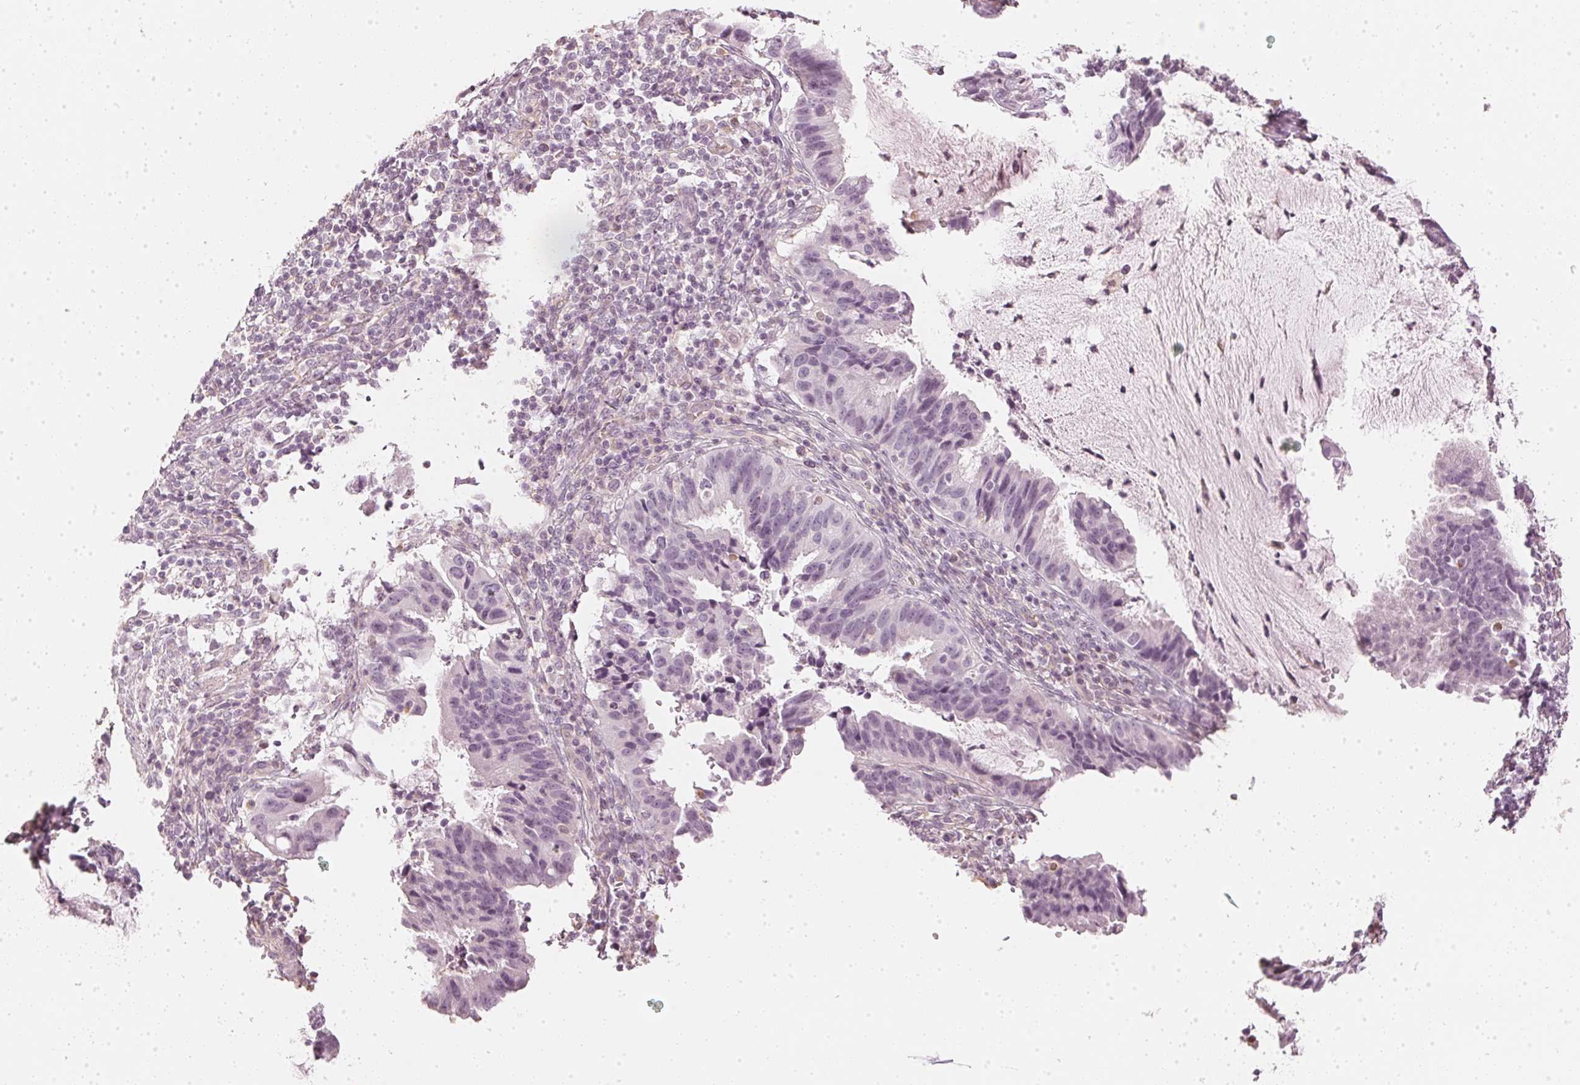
{"staining": {"intensity": "negative", "quantity": "none", "location": "none"}, "tissue": "cervical cancer", "cell_type": "Tumor cells", "image_type": "cancer", "snomed": [{"axis": "morphology", "description": "Adenocarcinoma, NOS"}, {"axis": "topography", "description": "Cervix"}], "caption": "The micrograph reveals no significant staining in tumor cells of cervical cancer (adenocarcinoma).", "gene": "APLP1", "patient": {"sex": "female", "age": 34}}